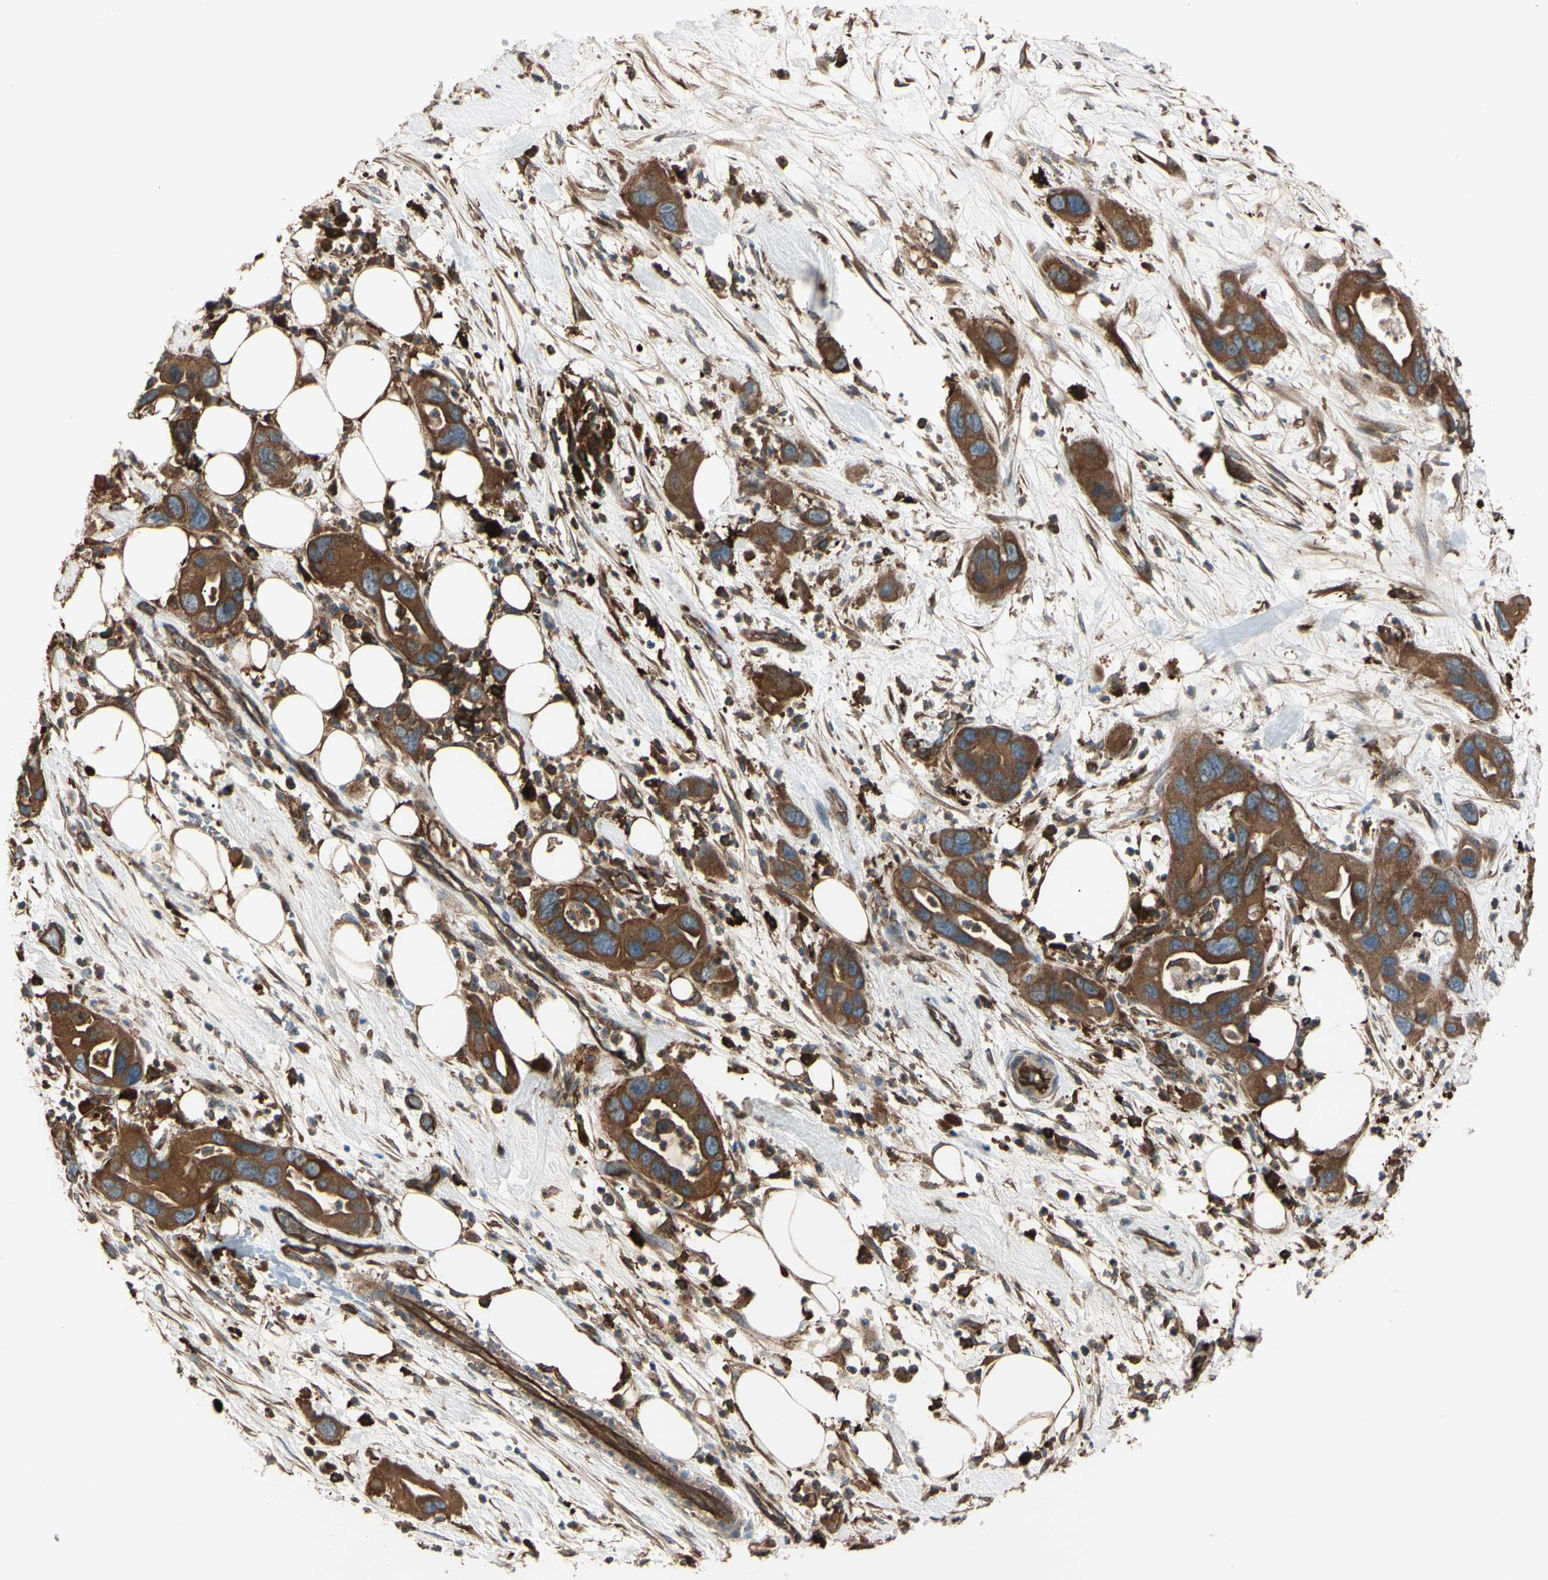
{"staining": {"intensity": "strong", "quantity": ">75%", "location": "cytoplasmic/membranous"}, "tissue": "pancreatic cancer", "cell_type": "Tumor cells", "image_type": "cancer", "snomed": [{"axis": "morphology", "description": "Adenocarcinoma, NOS"}, {"axis": "topography", "description": "Pancreas"}], "caption": "Protein staining of pancreatic cancer (adenocarcinoma) tissue displays strong cytoplasmic/membranous staining in about >75% of tumor cells.", "gene": "PTPN12", "patient": {"sex": "female", "age": 71}}